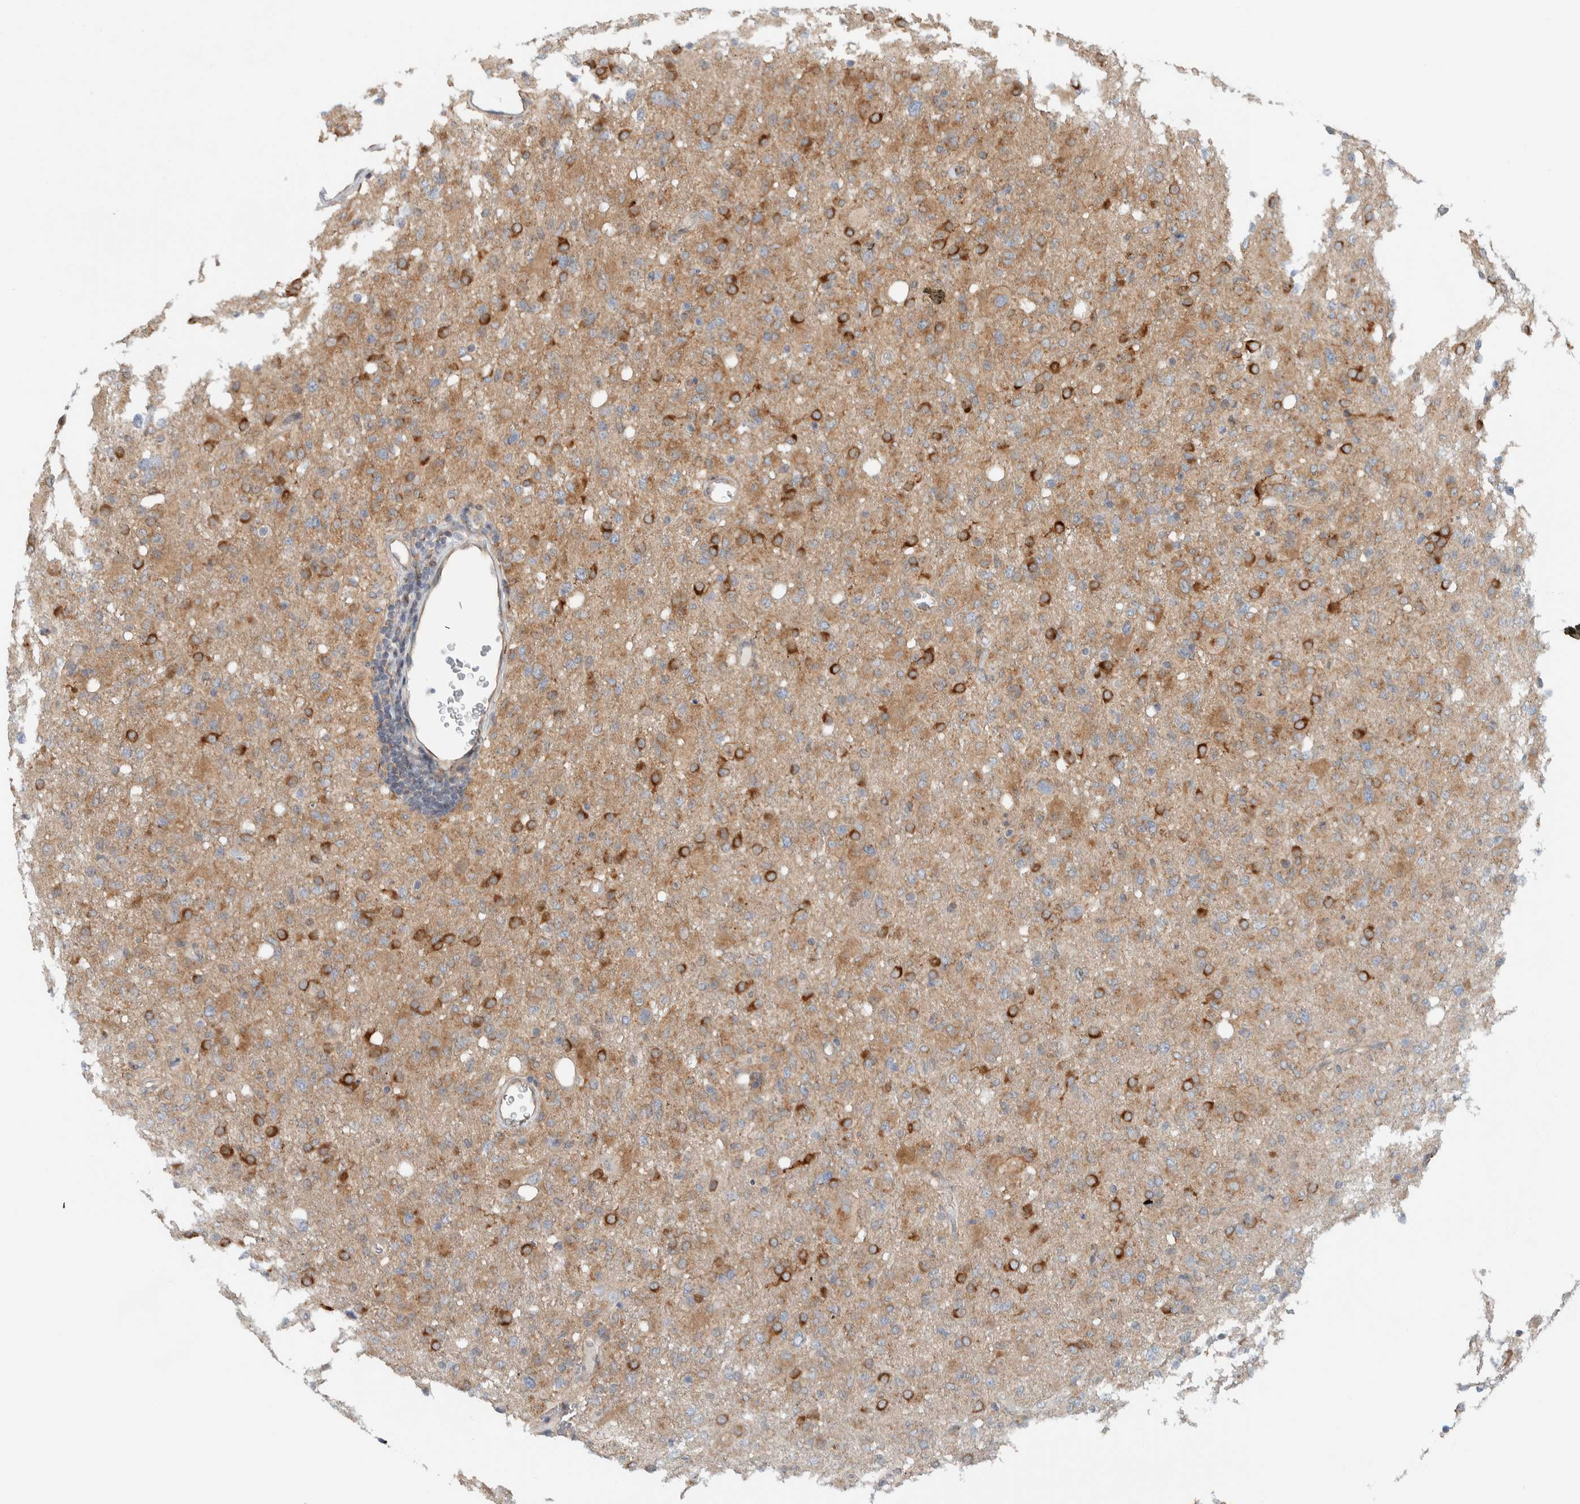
{"staining": {"intensity": "moderate", "quantity": ">75%", "location": "cytoplasmic/membranous"}, "tissue": "glioma", "cell_type": "Tumor cells", "image_type": "cancer", "snomed": [{"axis": "morphology", "description": "Glioma, malignant, High grade"}, {"axis": "topography", "description": "Brain"}], "caption": "Human glioma stained with a protein marker exhibits moderate staining in tumor cells.", "gene": "RERE", "patient": {"sex": "female", "age": 57}}